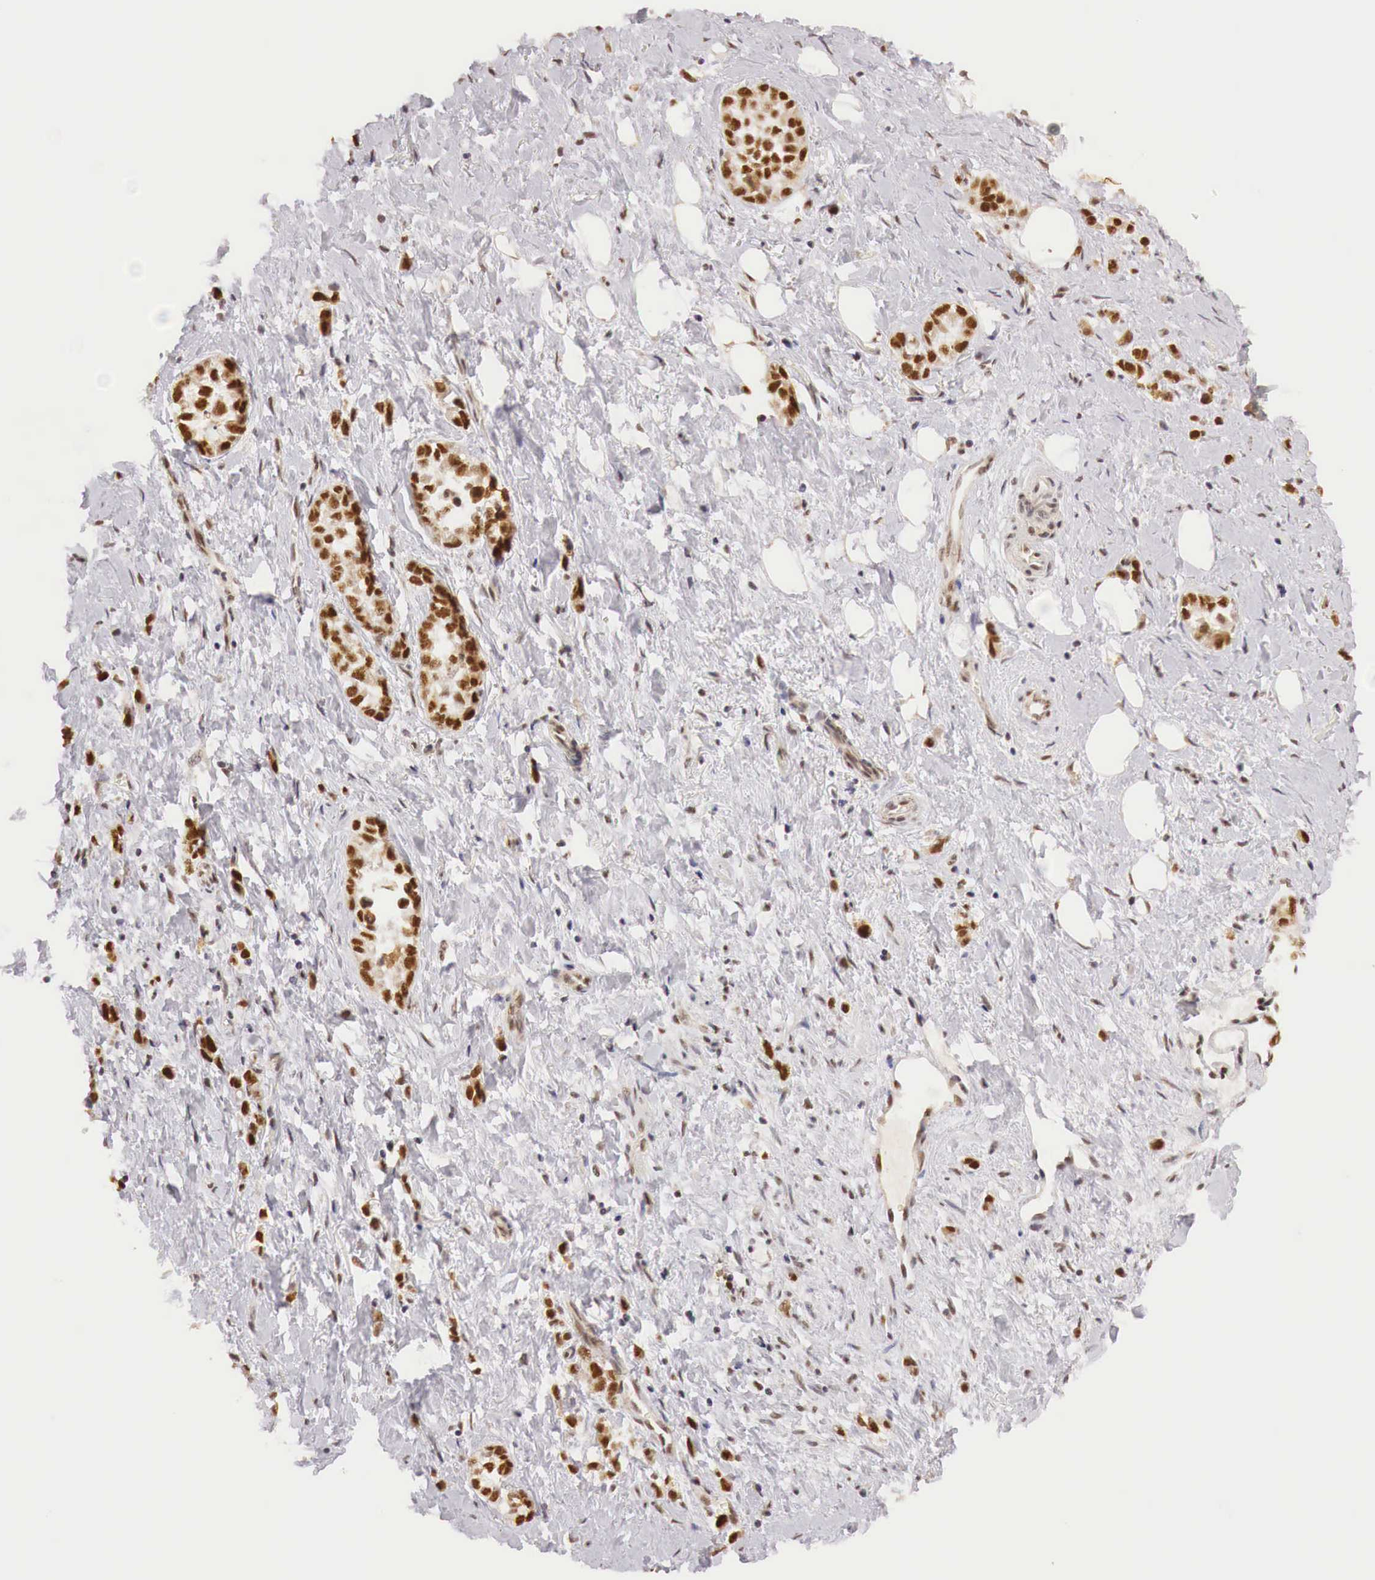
{"staining": {"intensity": "moderate", "quantity": ">75%", "location": "cytoplasmic/membranous,nuclear"}, "tissue": "stomach cancer", "cell_type": "Tumor cells", "image_type": "cancer", "snomed": [{"axis": "morphology", "description": "Adenocarcinoma, NOS"}, {"axis": "topography", "description": "Stomach, upper"}], "caption": "DAB (3,3'-diaminobenzidine) immunohistochemical staining of stomach adenocarcinoma shows moderate cytoplasmic/membranous and nuclear protein positivity in approximately >75% of tumor cells. The staining is performed using DAB (3,3'-diaminobenzidine) brown chromogen to label protein expression. The nuclei are counter-stained blue using hematoxylin.", "gene": "GPKOW", "patient": {"sex": "male", "age": 76}}